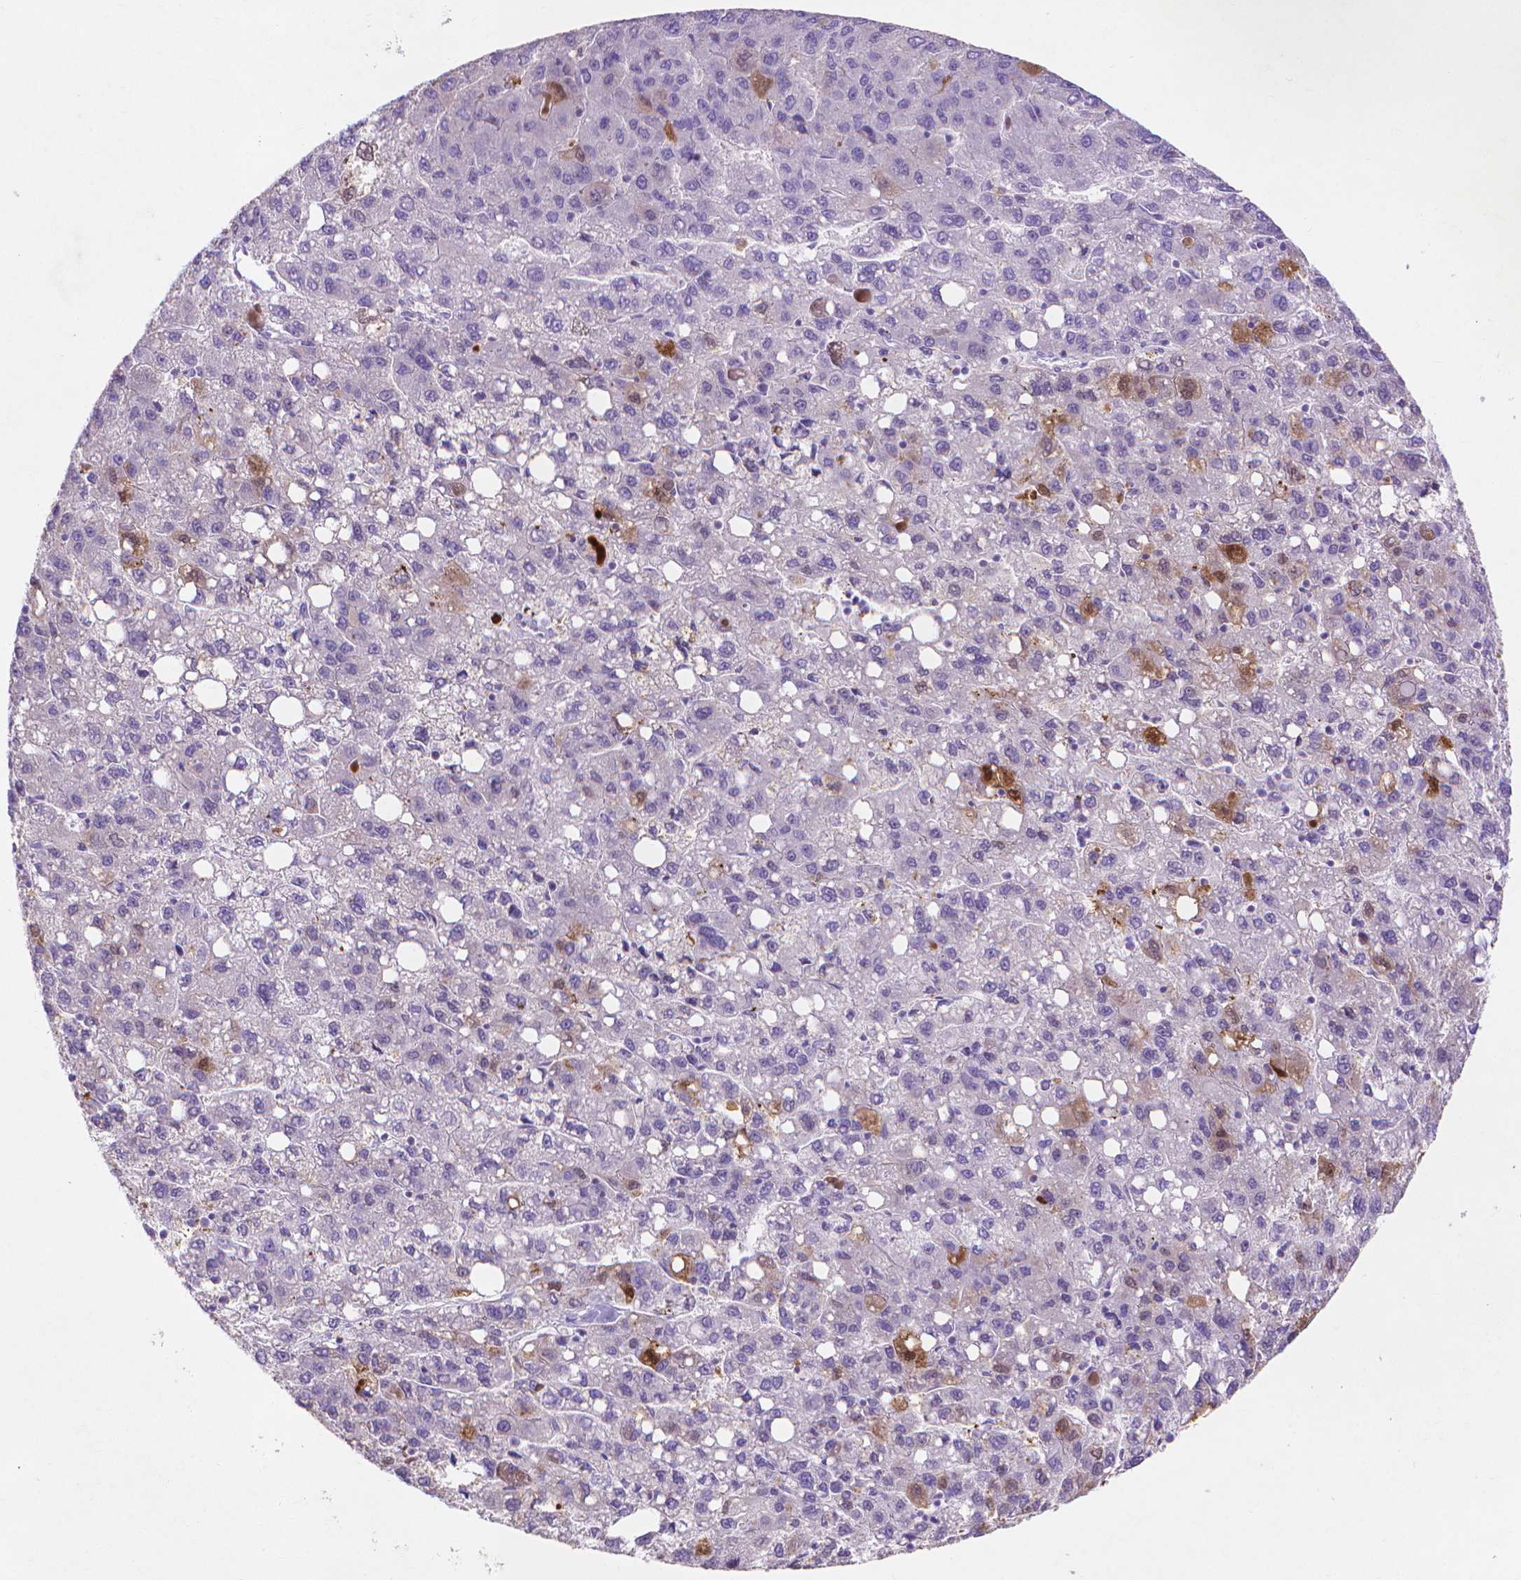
{"staining": {"intensity": "moderate", "quantity": "<25%", "location": "cytoplasmic/membranous,nuclear"}, "tissue": "liver cancer", "cell_type": "Tumor cells", "image_type": "cancer", "snomed": [{"axis": "morphology", "description": "Carcinoma, Hepatocellular, NOS"}, {"axis": "topography", "description": "Liver"}], "caption": "Liver hepatocellular carcinoma tissue demonstrates moderate cytoplasmic/membranous and nuclear positivity in about <25% of tumor cells, visualized by immunohistochemistry.", "gene": "MMP11", "patient": {"sex": "female", "age": 82}}